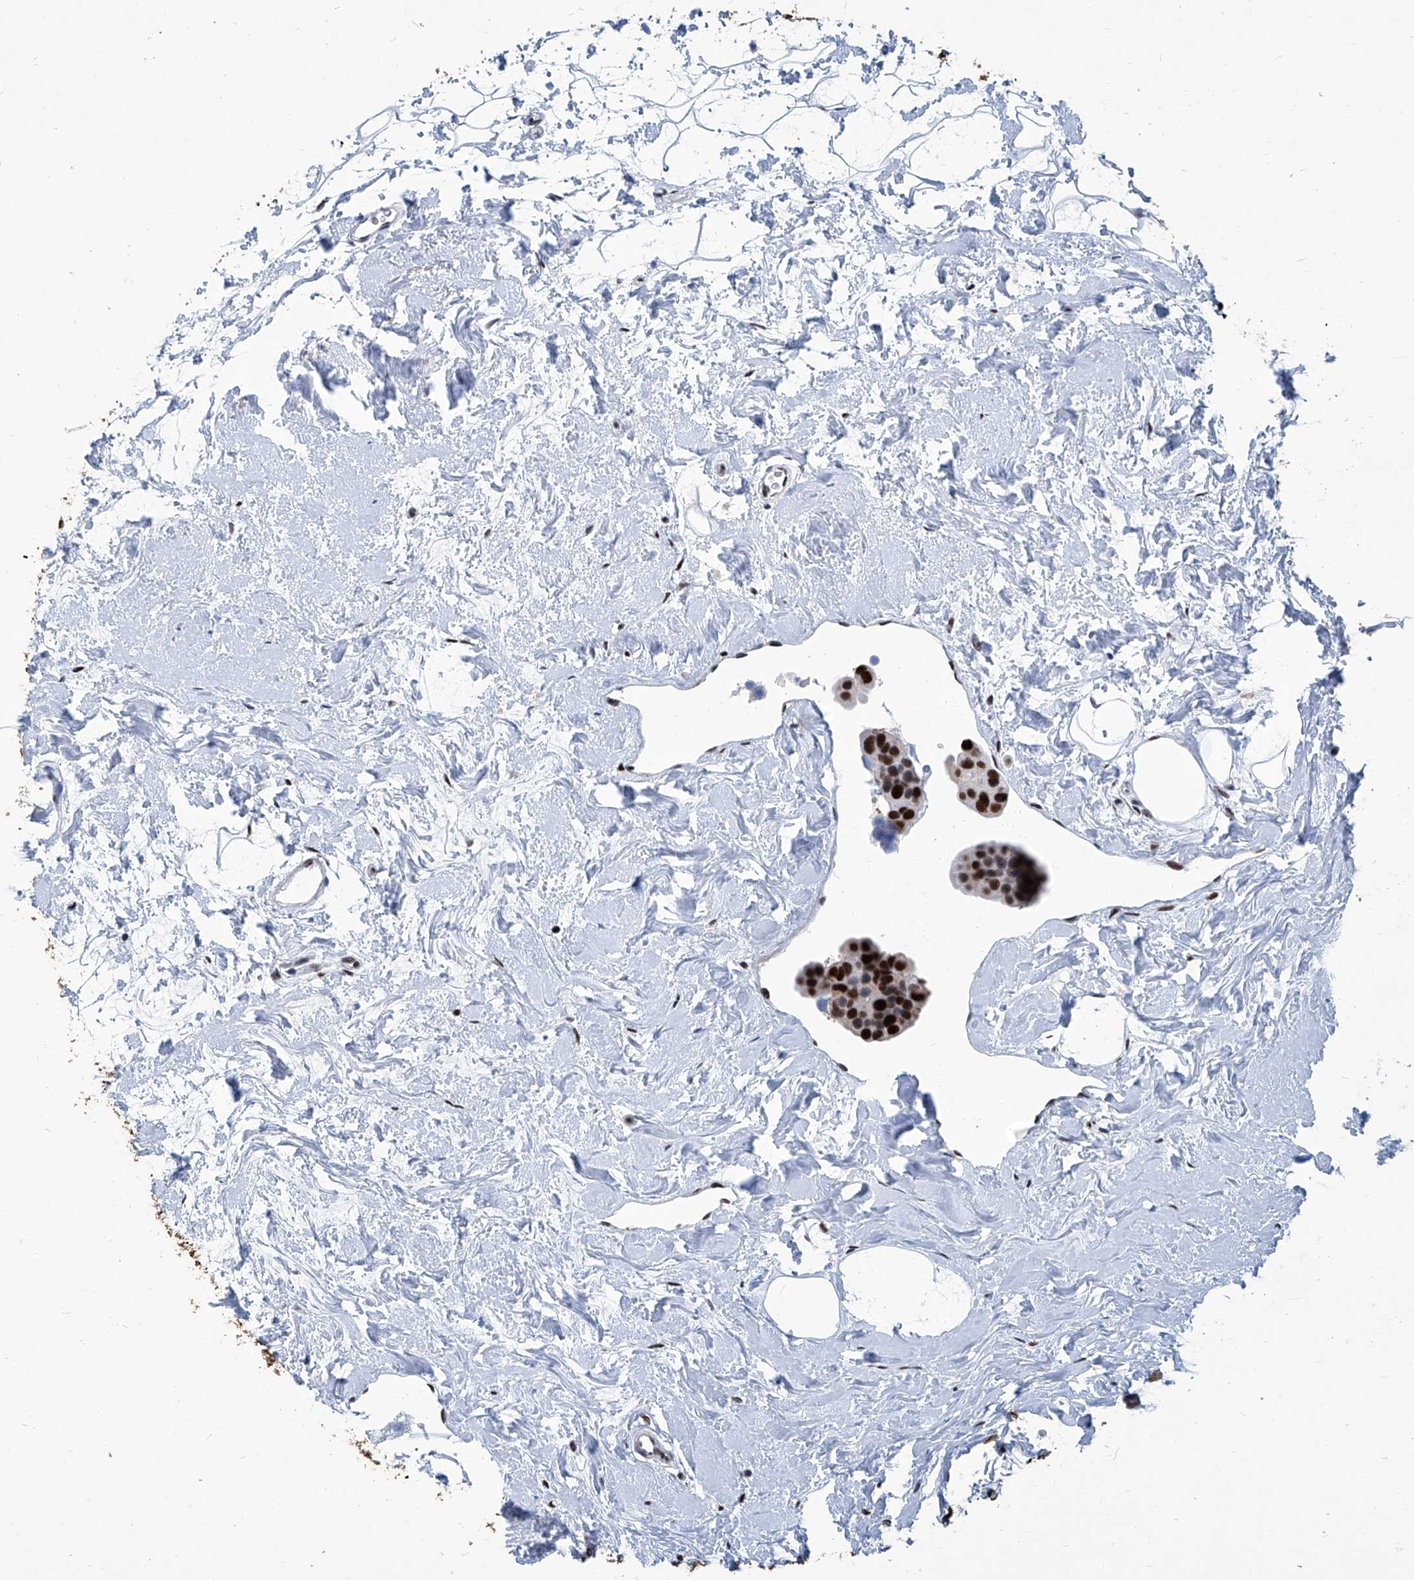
{"staining": {"intensity": "strong", "quantity": ">75%", "location": "nuclear"}, "tissue": "breast cancer", "cell_type": "Tumor cells", "image_type": "cancer", "snomed": [{"axis": "morphology", "description": "Normal tissue, NOS"}, {"axis": "morphology", "description": "Duct carcinoma"}, {"axis": "topography", "description": "Breast"}], "caption": "Immunohistochemistry image of human breast cancer stained for a protein (brown), which exhibits high levels of strong nuclear expression in about >75% of tumor cells.", "gene": "PCNA", "patient": {"sex": "female", "age": 39}}